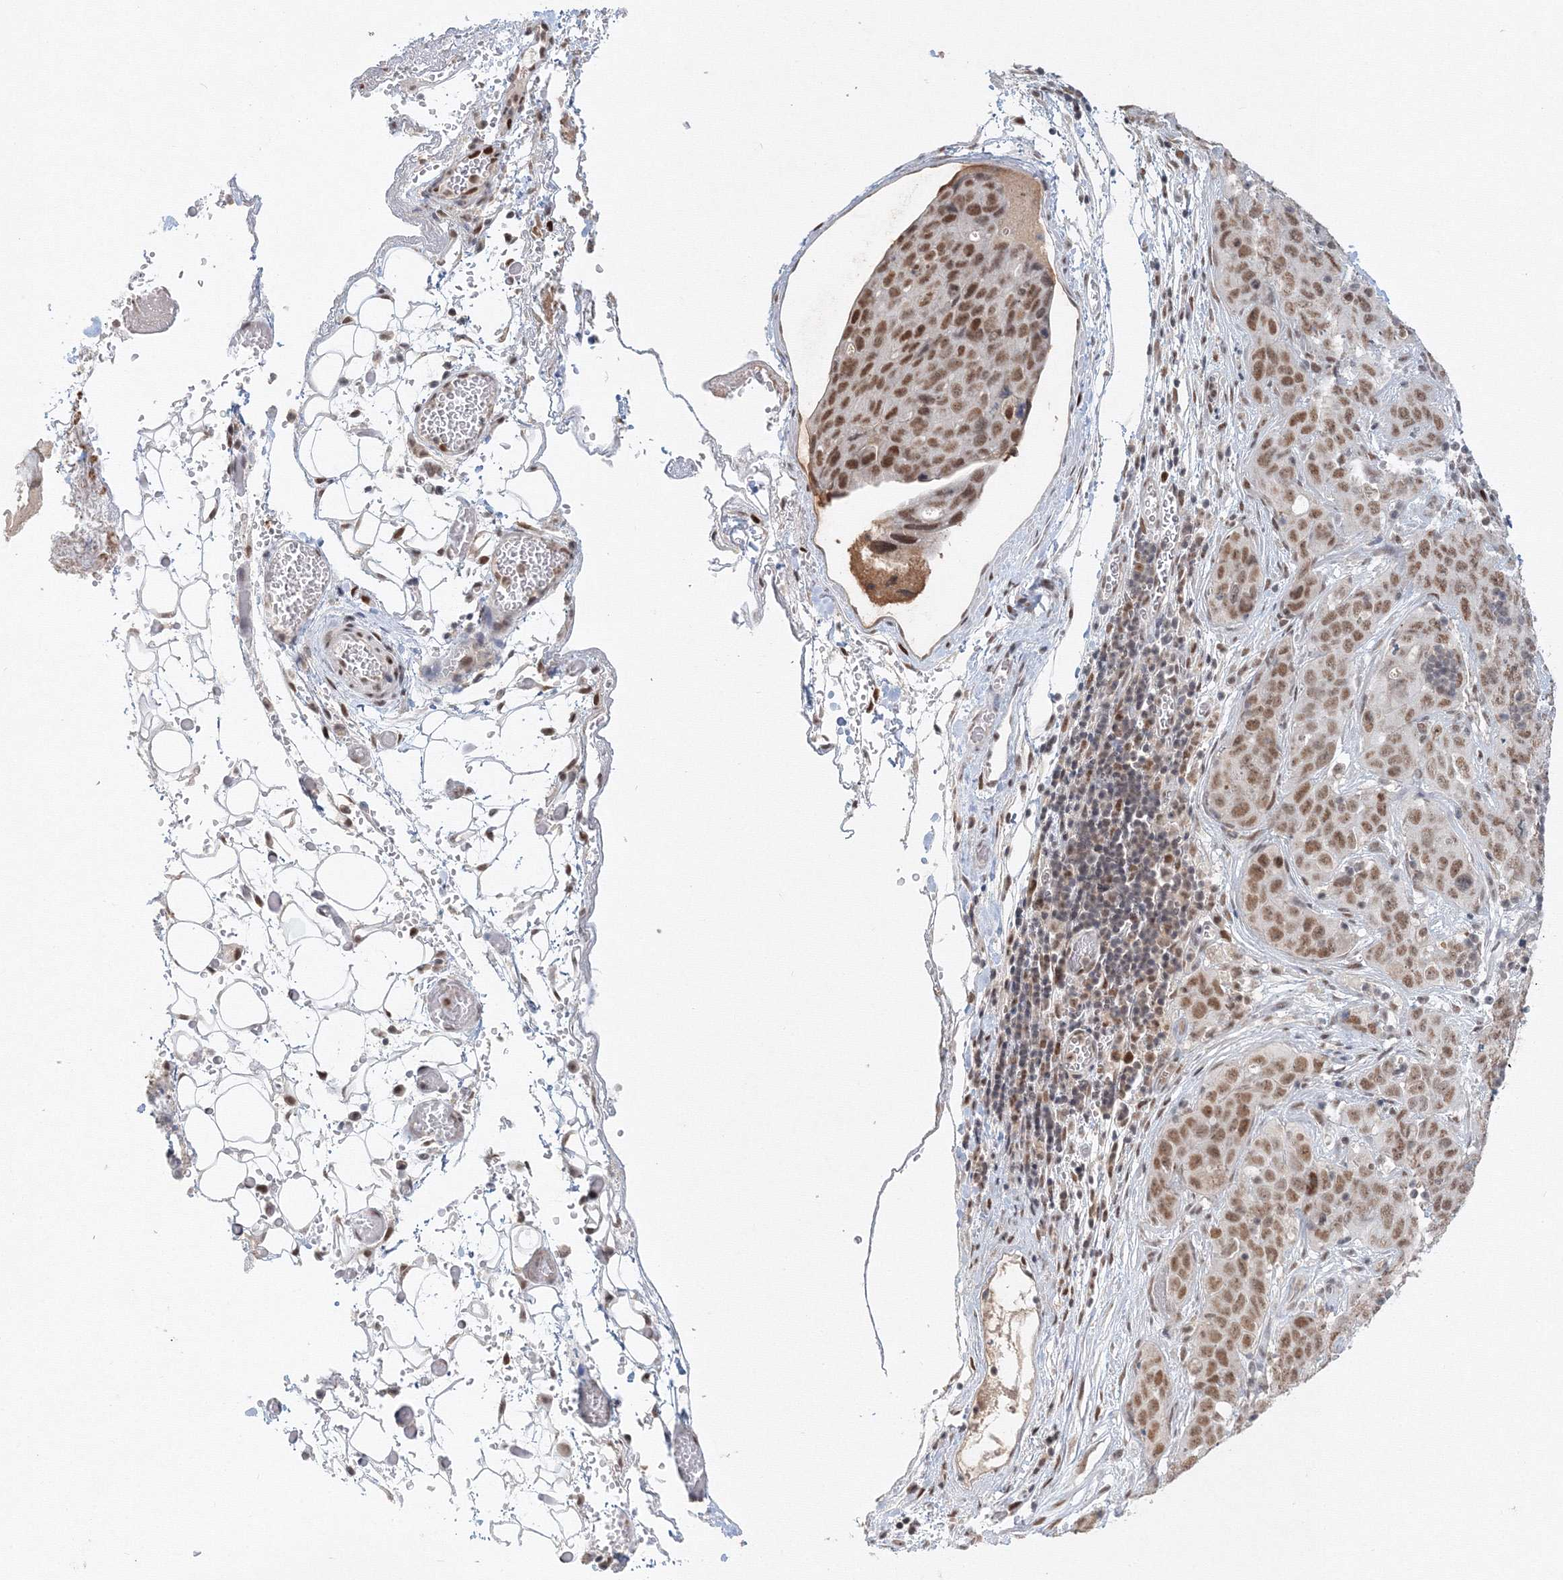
{"staining": {"intensity": "moderate", "quantity": ">75%", "location": "nuclear"}, "tissue": "stomach cancer", "cell_type": "Tumor cells", "image_type": "cancer", "snomed": [{"axis": "morphology", "description": "Normal tissue, NOS"}, {"axis": "morphology", "description": "Adenocarcinoma, NOS"}, {"axis": "topography", "description": "Lymph node"}, {"axis": "topography", "description": "Stomach"}], "caption": "Immunohistochemistry (IHC) of human adenocarcinoma (stomach) reveals medium levels of moderate nuclear expression in about >75% of tumor cells. The protein is shown in brown color, while the nuclei are stained blue.", "gene": "IWS1", "patient": {"sex": "male", "age": 48}}